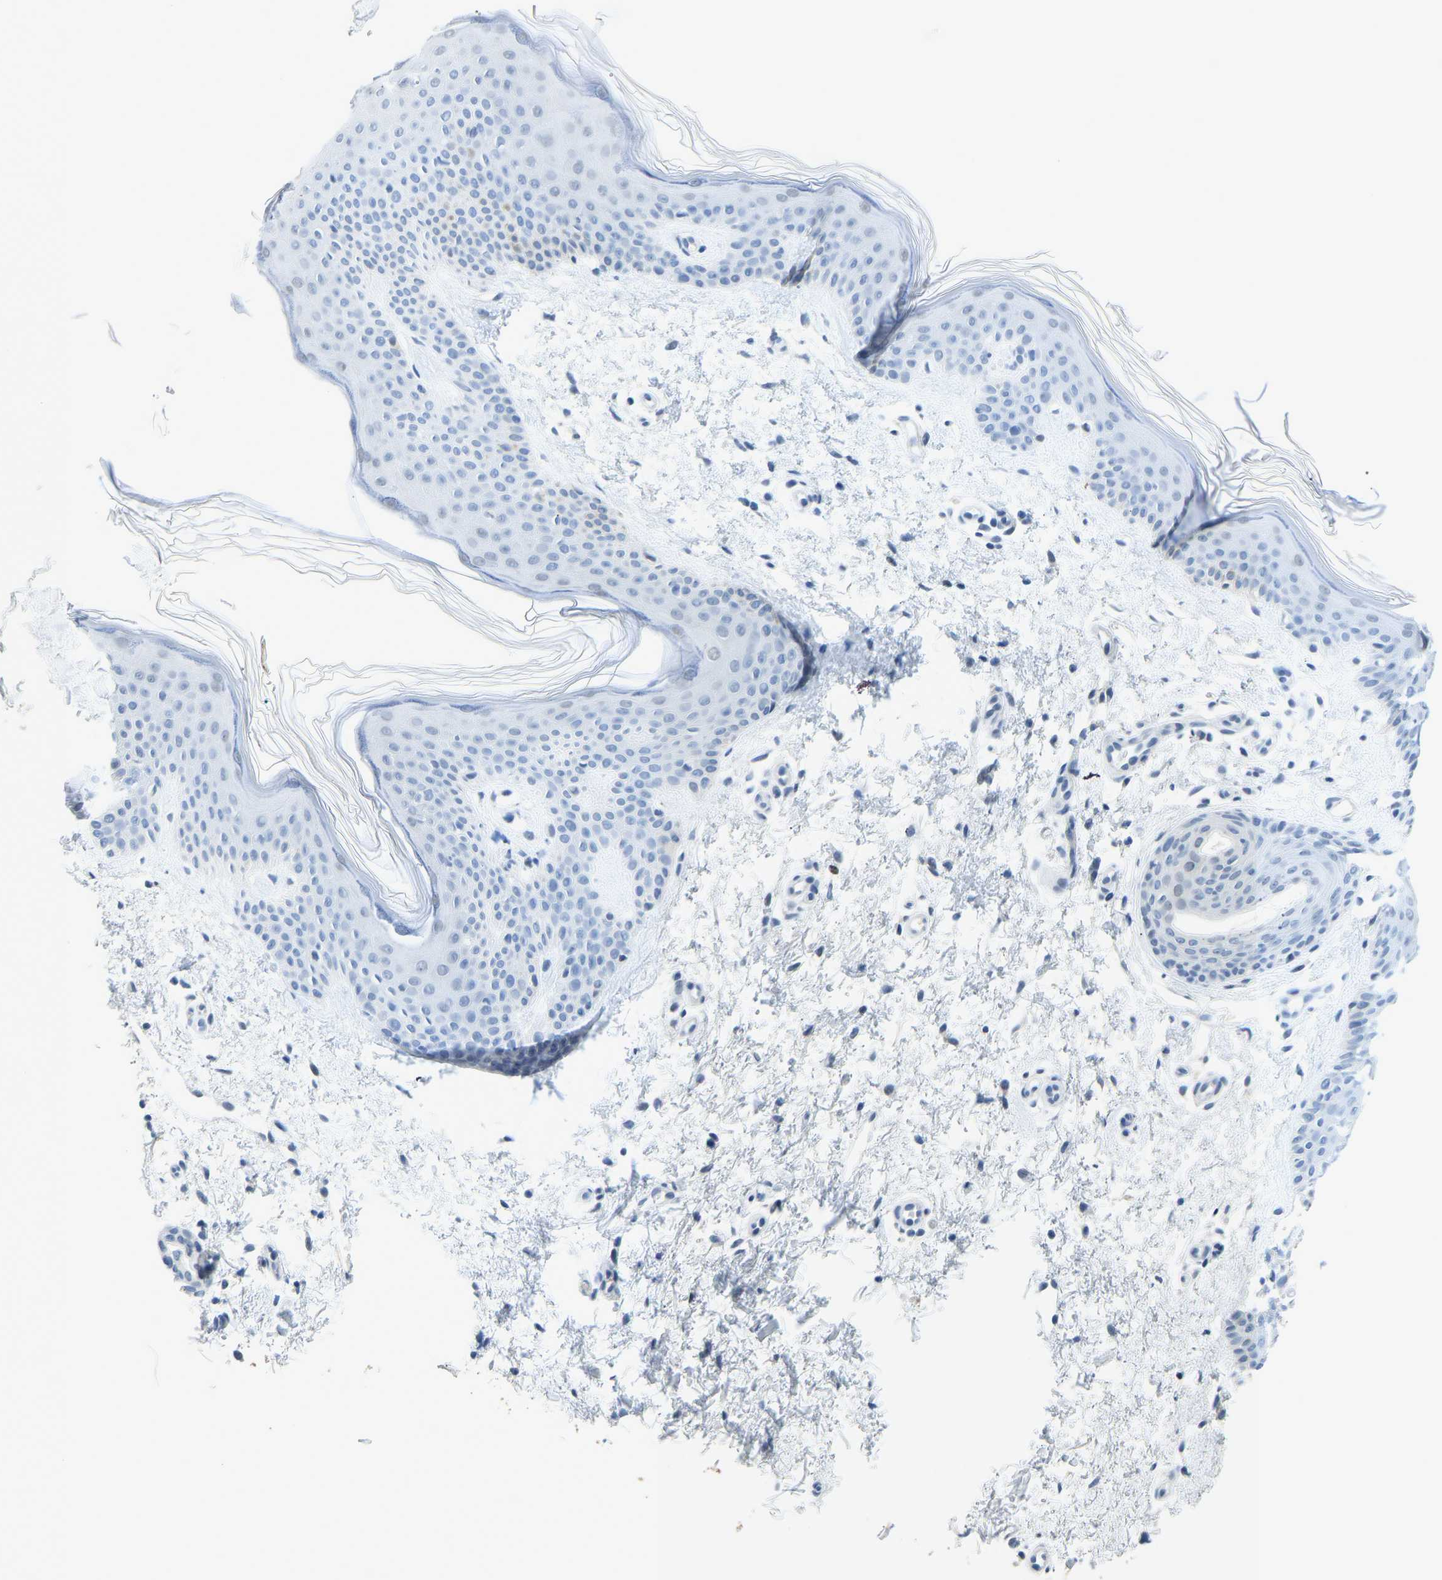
{"staining": {"intensity": "negative", "quantity": "none", "location": "none"}, "tissue": "skin", "cell_type": "Fibroblasts", "image_type": "normal", "snomed": [{"axis": "morphology", "description": "Normal tissue, NOS"}, {"axis": "morphology", "description": "Malignant melanoma, NOS"}, {"axis": "topography", "description": "Skin"}], "caption": "A micrograph of skin stained for a protein exhibits no brown staining in fibroblasts.", "gene": "TXNDC2", "patient": {"sex": "male", "age": 83}}